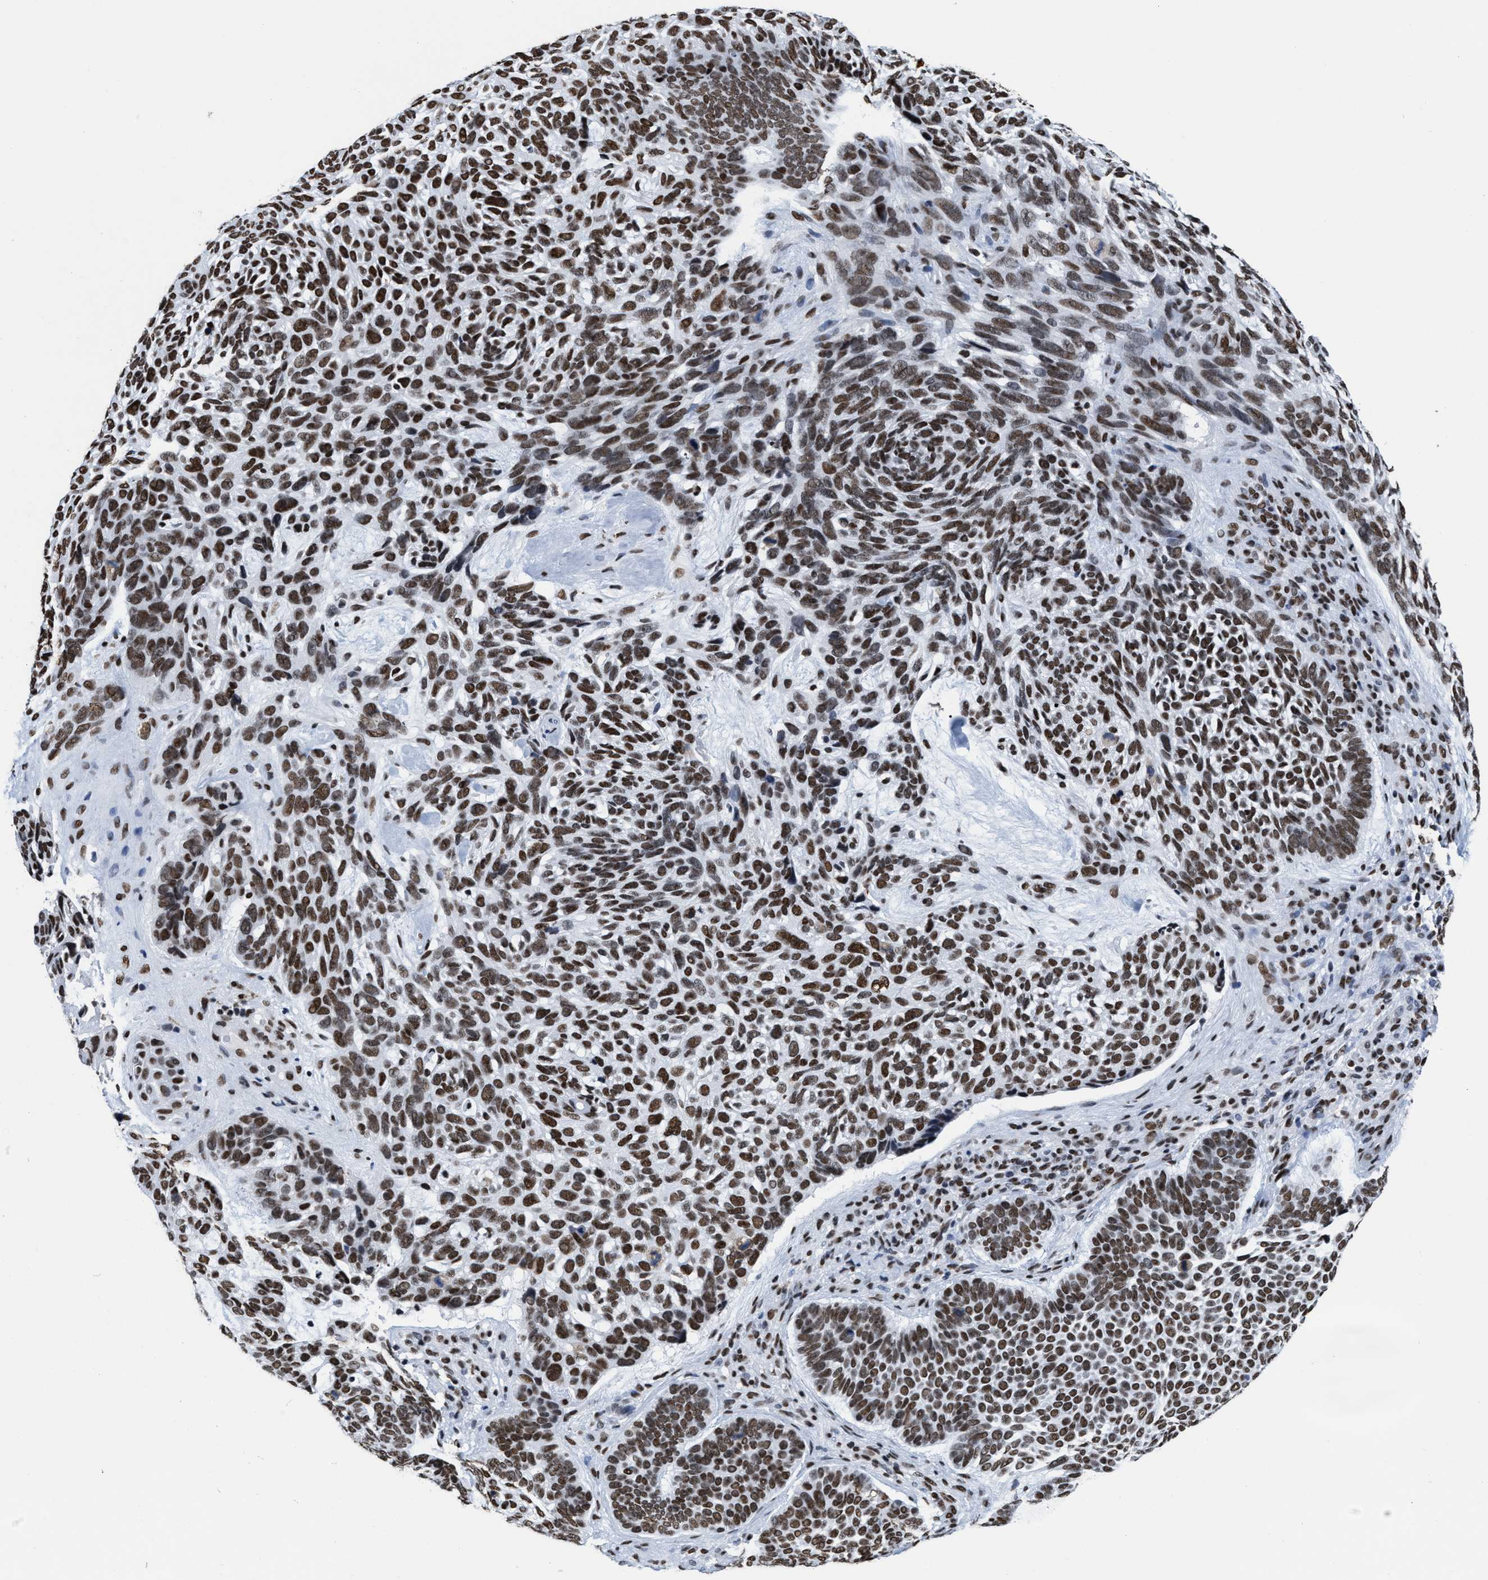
{"staining": {"intensity": "strong", "quantity": ">75%", "location": "nuclear"}, "tissue": "skin cancer", "cell_type": "Tumor cells", "image_type": "cancer", "snomed": [{"axis": "morphology", "description": "Basal cell carcinoma"}, {"axis": "topography", "description": "Skin"}, {"axis": "topography", "description": "Skin of head"}], "caption": "This is an image of IHC staining of skin cancer (basal cell carcinoma), which shows strong expression in the nuclear of tumor cells.", "gene": "SMARCC2", "patient": {"sex": "female", "age": 85}}